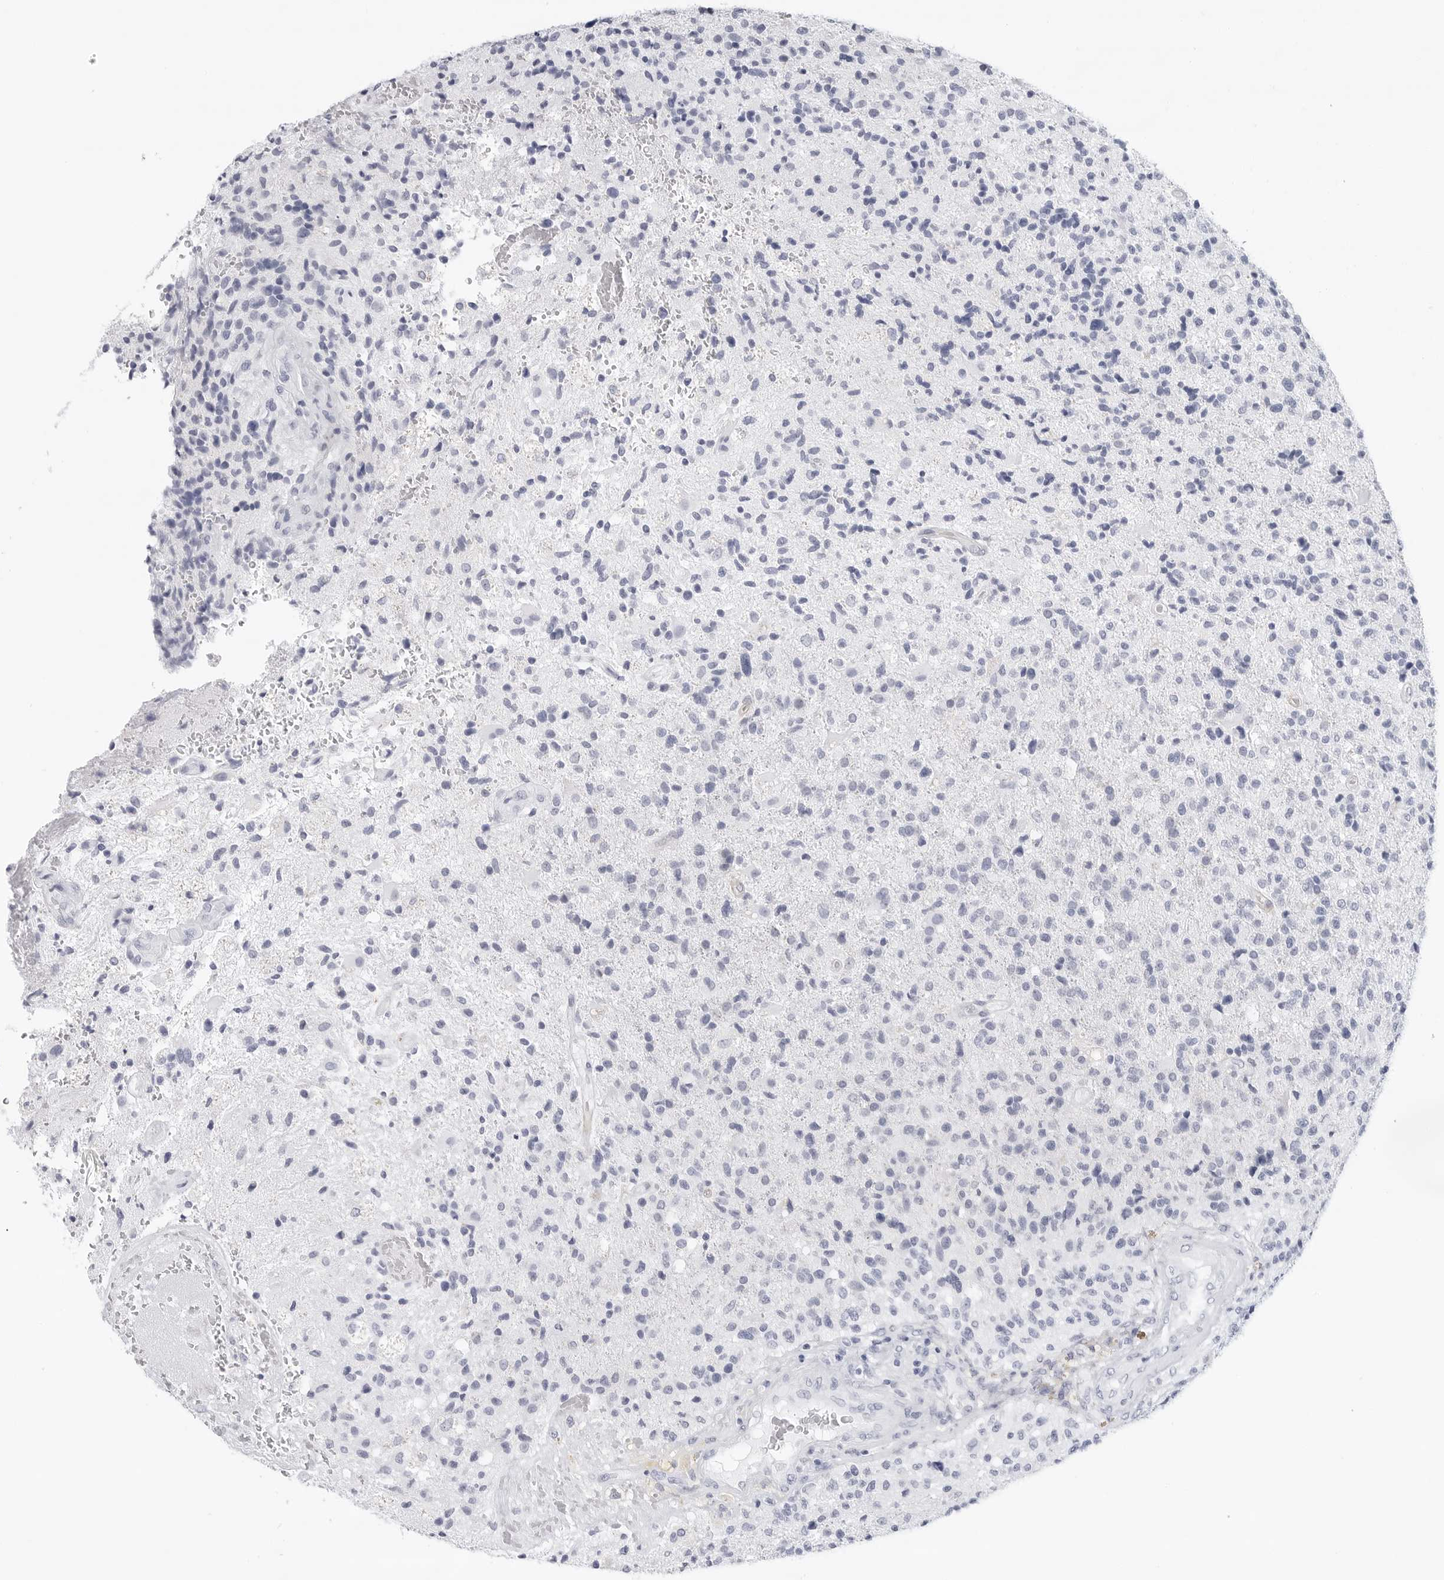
{"staining": {"intensity": "negative", "quantity": "none", "location": "none"}, "tissue": "glioma", "cell_type": "Tumor cells", "image_type": "cancer", "snomed": [{"axis": "morphology", "description": "Glioma, malignant, High grade"}, {"axis": "topography", "description": "Brain"}], "caption": "This is an immunohistochemistry (IHC) image of glioma. There is no positivity in tumor cells.", "gene": "SLC19A1", "patient": {"sex": "male", "age": 72}}